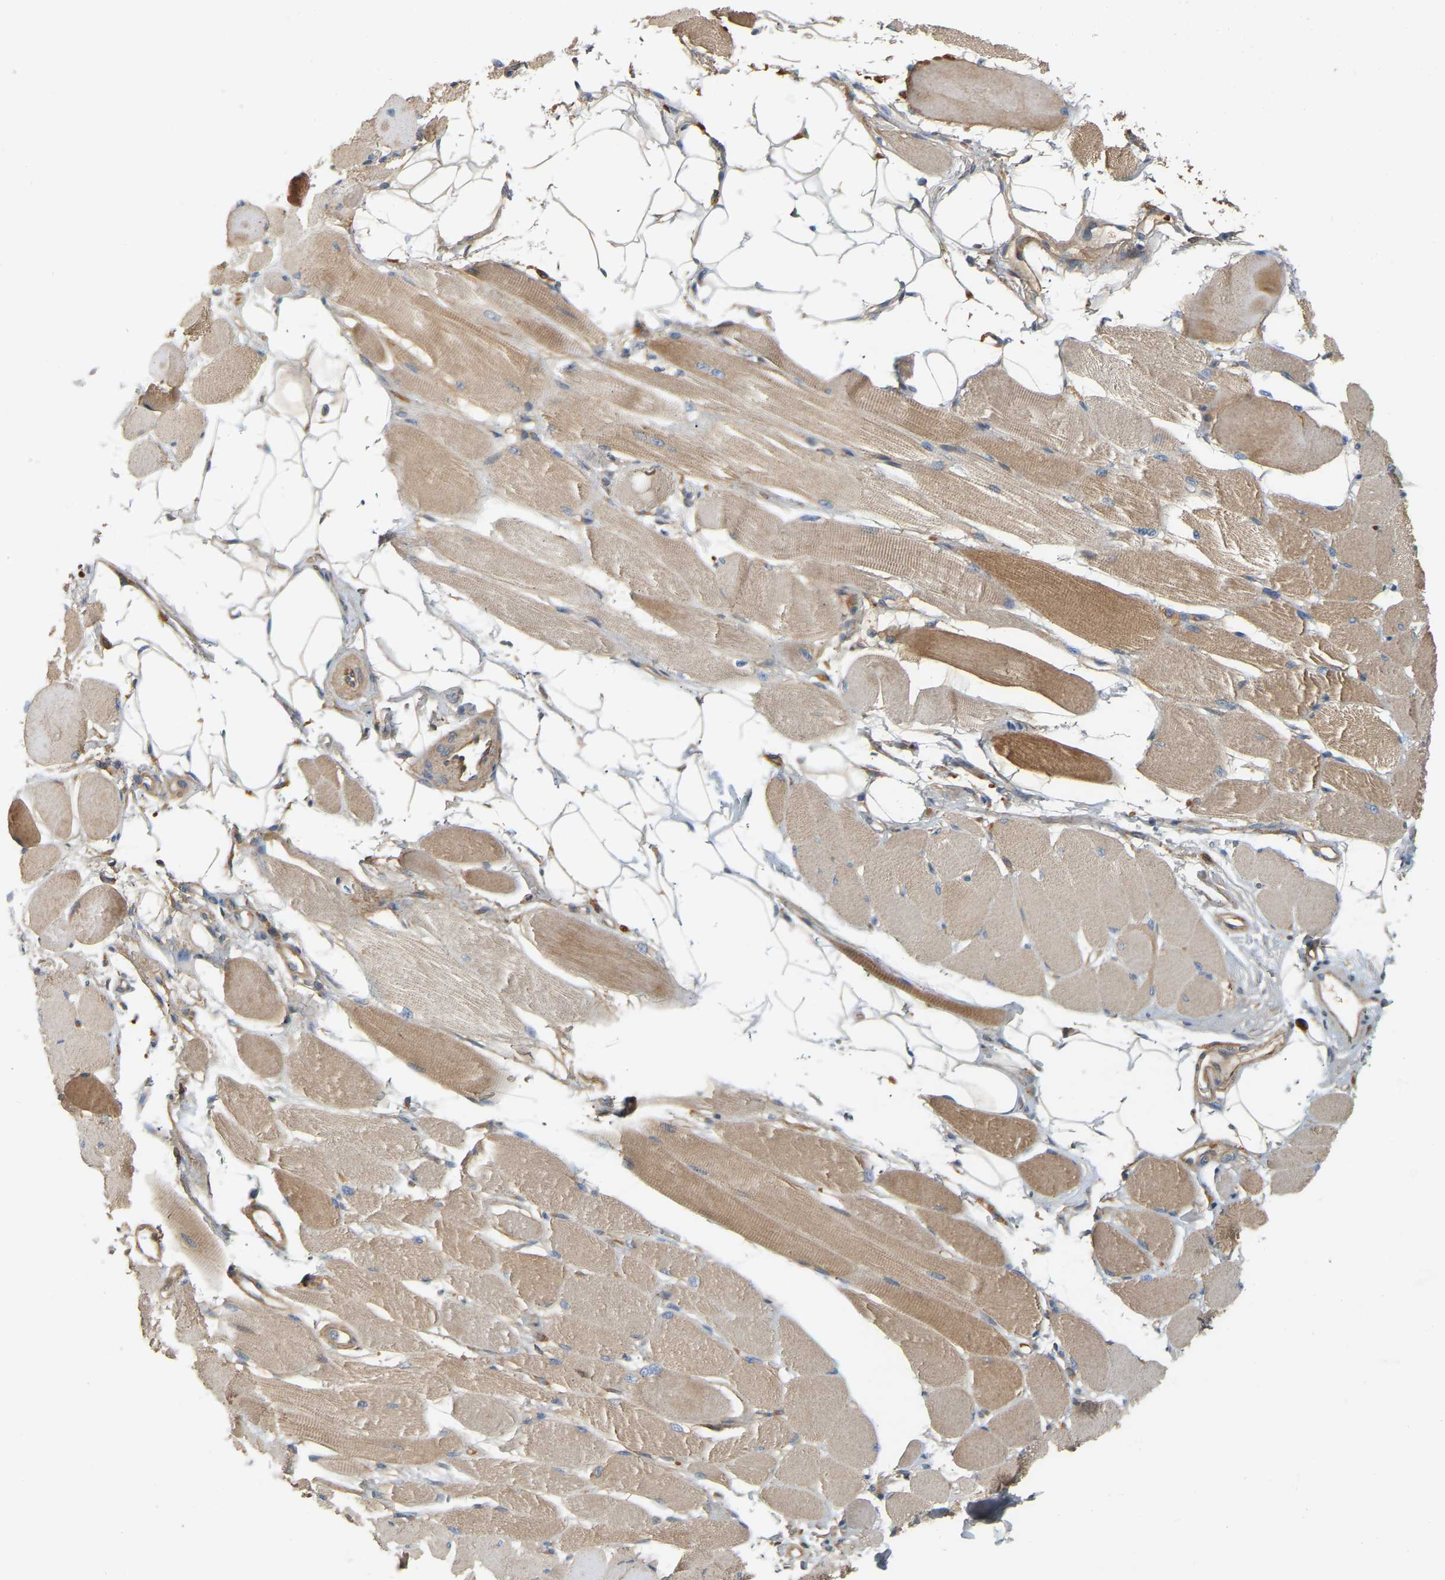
{"staining": {"intensity": "moderate", "quantity": "25%-75%", "location": "cytoplasmic/membranous"}, "tissue": "skeletal muscle", "cell_type": "Myocytes", "image_type": "normal", "snomed": [{"axis": "morphology", "description": "Normal tissue, NOS"}, {"axis": "topography", "description": "Skeletal muscle"}, {"axis": "topography", "description": "Peripheral nerve tissue"}], "caption": "Immunohistochemical staining of benign human skeletal muscle exhibits medium levels of moderate cytoplasmic/membranous staining in about 25%-75% of myocytes. The staining is performed using DAB (3,3'-diaminobenzidine) brown chromogen to label protein expression. The nuclei are counter-stained blue using hematoxylin.", "gene": "AKAP13", "patient": {"sex": "female", "age": 84}}